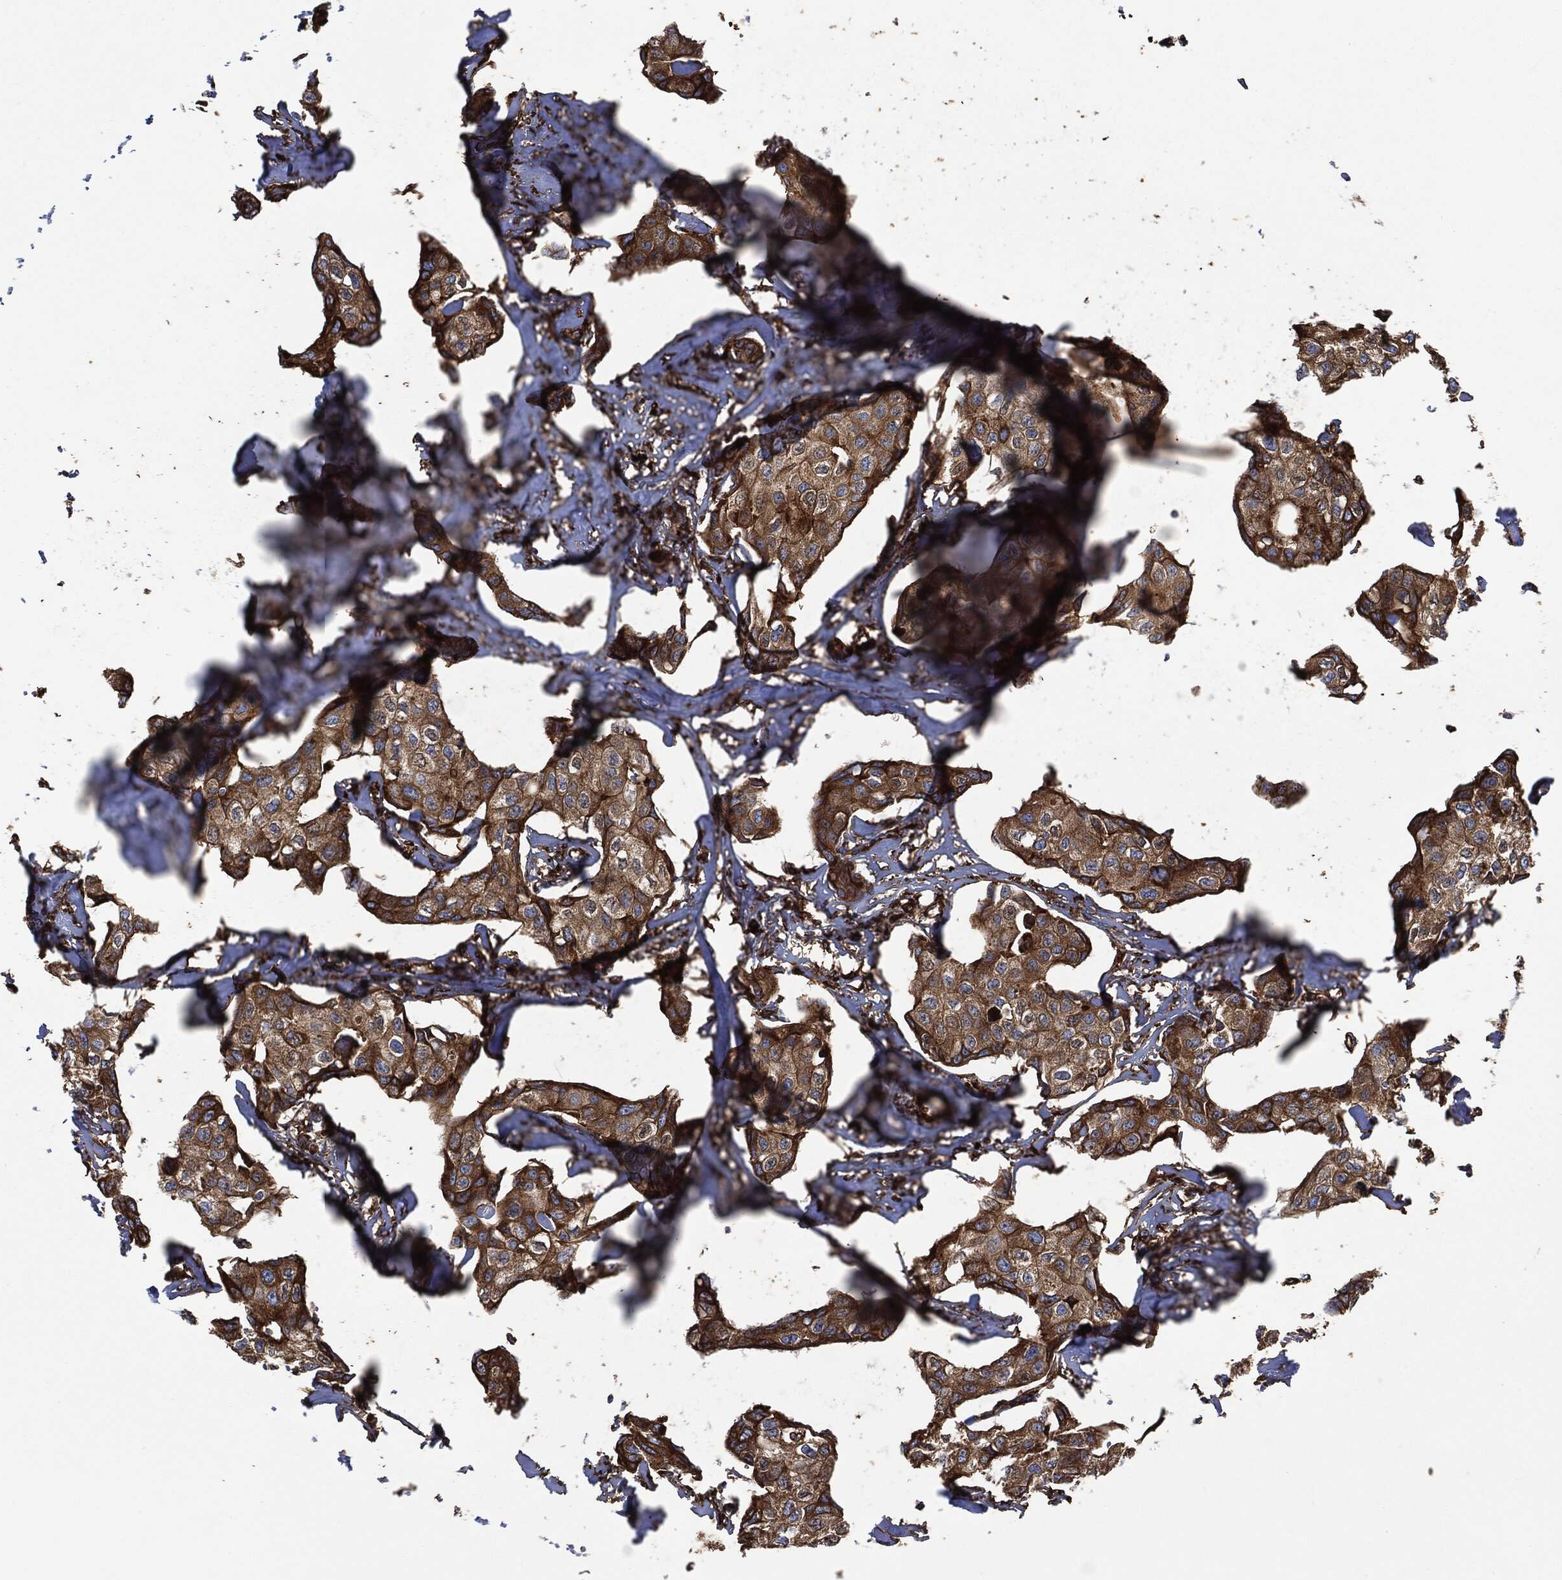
{"staining": {"intensity": "moderate", "quantity": ">75%", "location": "cytoplasmic/membranous"}, "tissue": "breast cancer", "cell_type": "Tumor cells", "image_type": "cancer", "snomed": [{"axis": "morphology", "description": "Duct carcinoma"}, {"axis": "topography", "description": "Breast"}], "caption": "Immunohistochemistry staining of breast cancer, which exhibits medium levels of moderate cytoplasmic/membranous staining in about >75% of tumor cells indicating moderate cytoplasmic/membranous protein positivity. The staining was performed using DAB (brown) for protein detection and nuclei were counterstained in hematoxylin (blue).", "gene": "AMFR", "patient": {"sex": "female", "age": 80}}